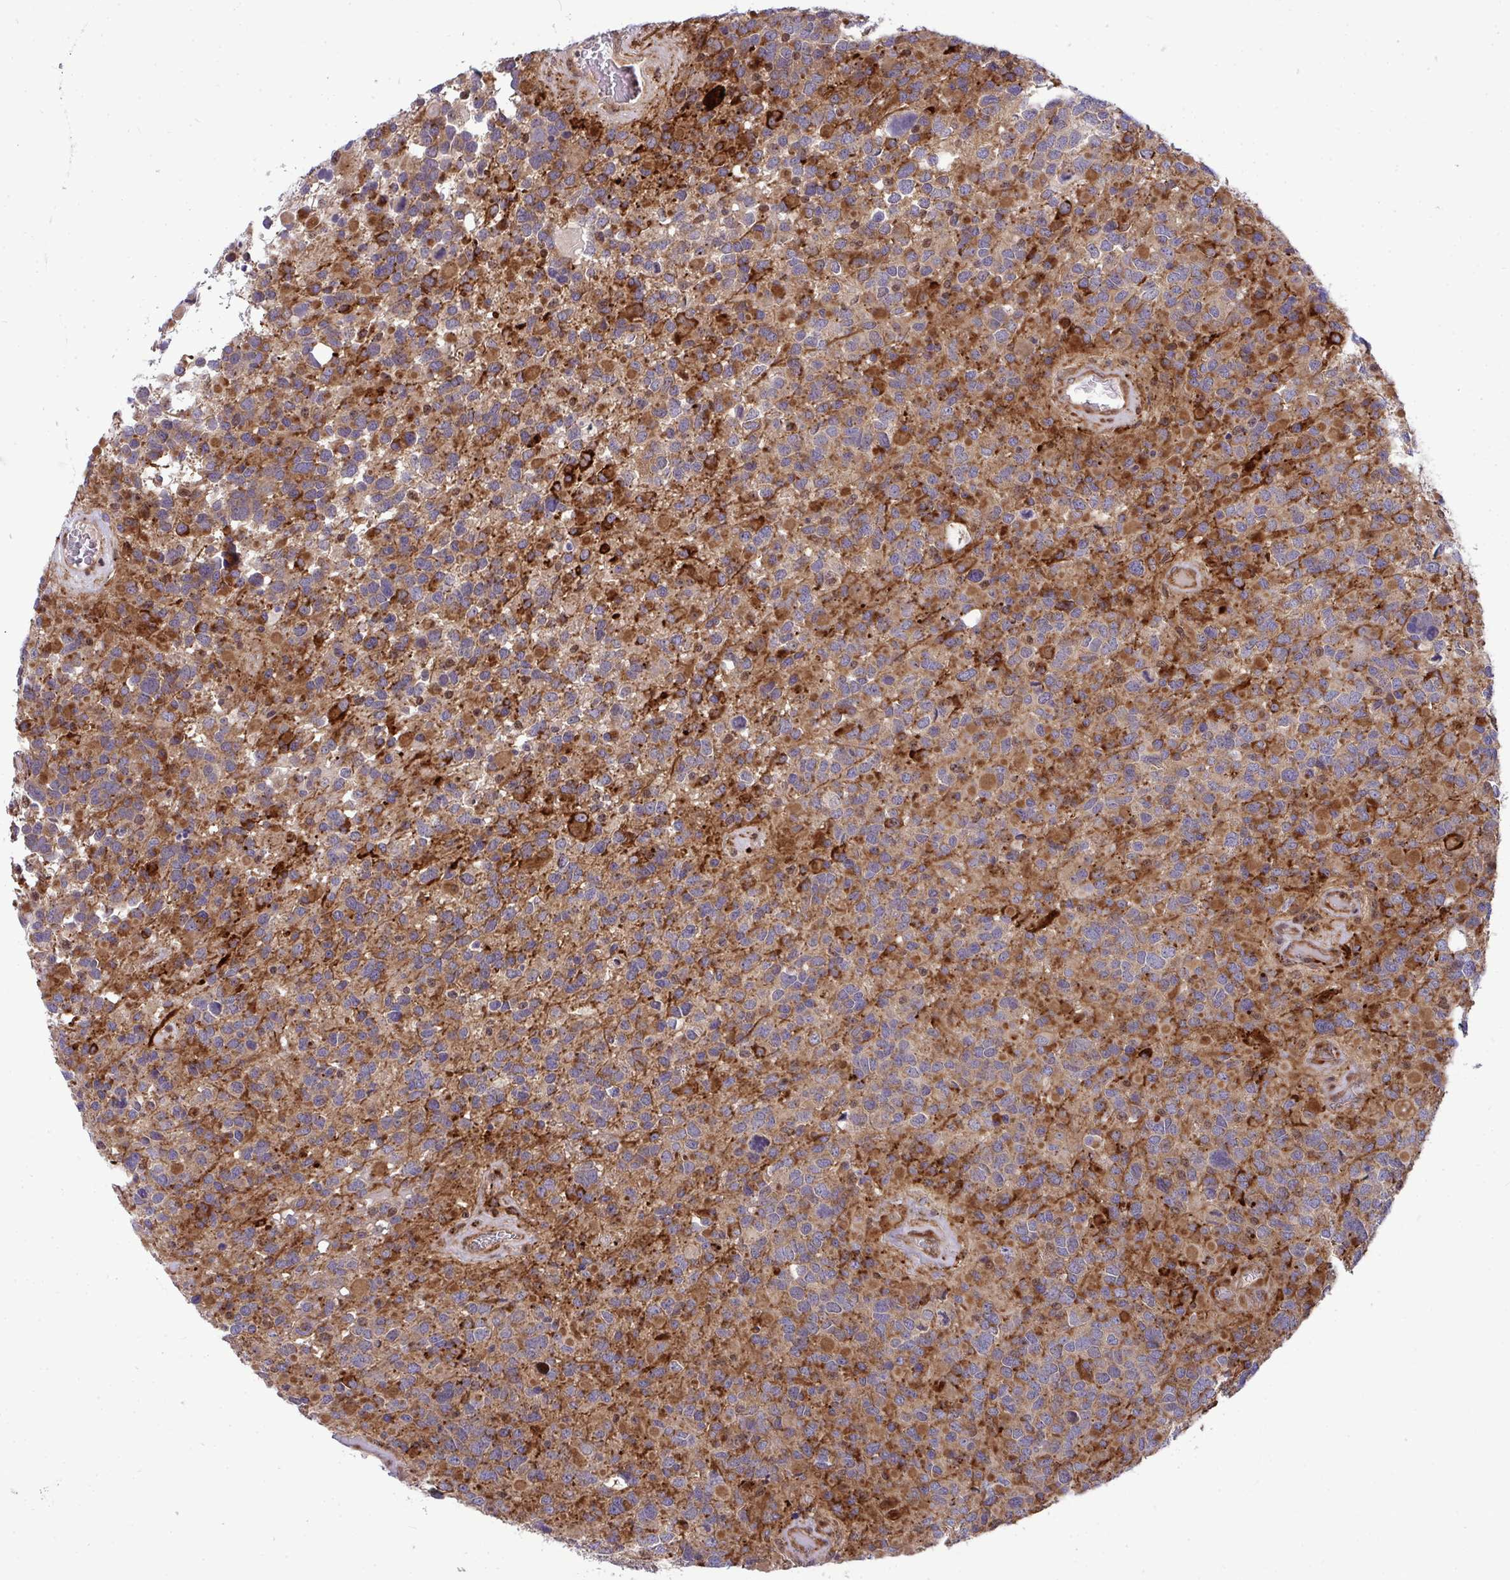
{"staining": {"intensity": "moderate", "quantity": ">75%", "location": "cytoplasmic/membranous"}, "tissue": "glioma", "cell_type": "Tumor cells", "image_type": "cancer", "snomed": [{"axis": "morphology", "description": "Glioma, malignant, High grade"}, {"axis": "topography", "description": "Brain"}], "caption": "Brown immunohistochemical staining in human high-grade glioma (malignant) shows moderate cytoplasmic/membranous positivity in approximately >75% of tumor cells.", "gene": "TRIM44", "patient": {"sex": "female", "age": 40}}